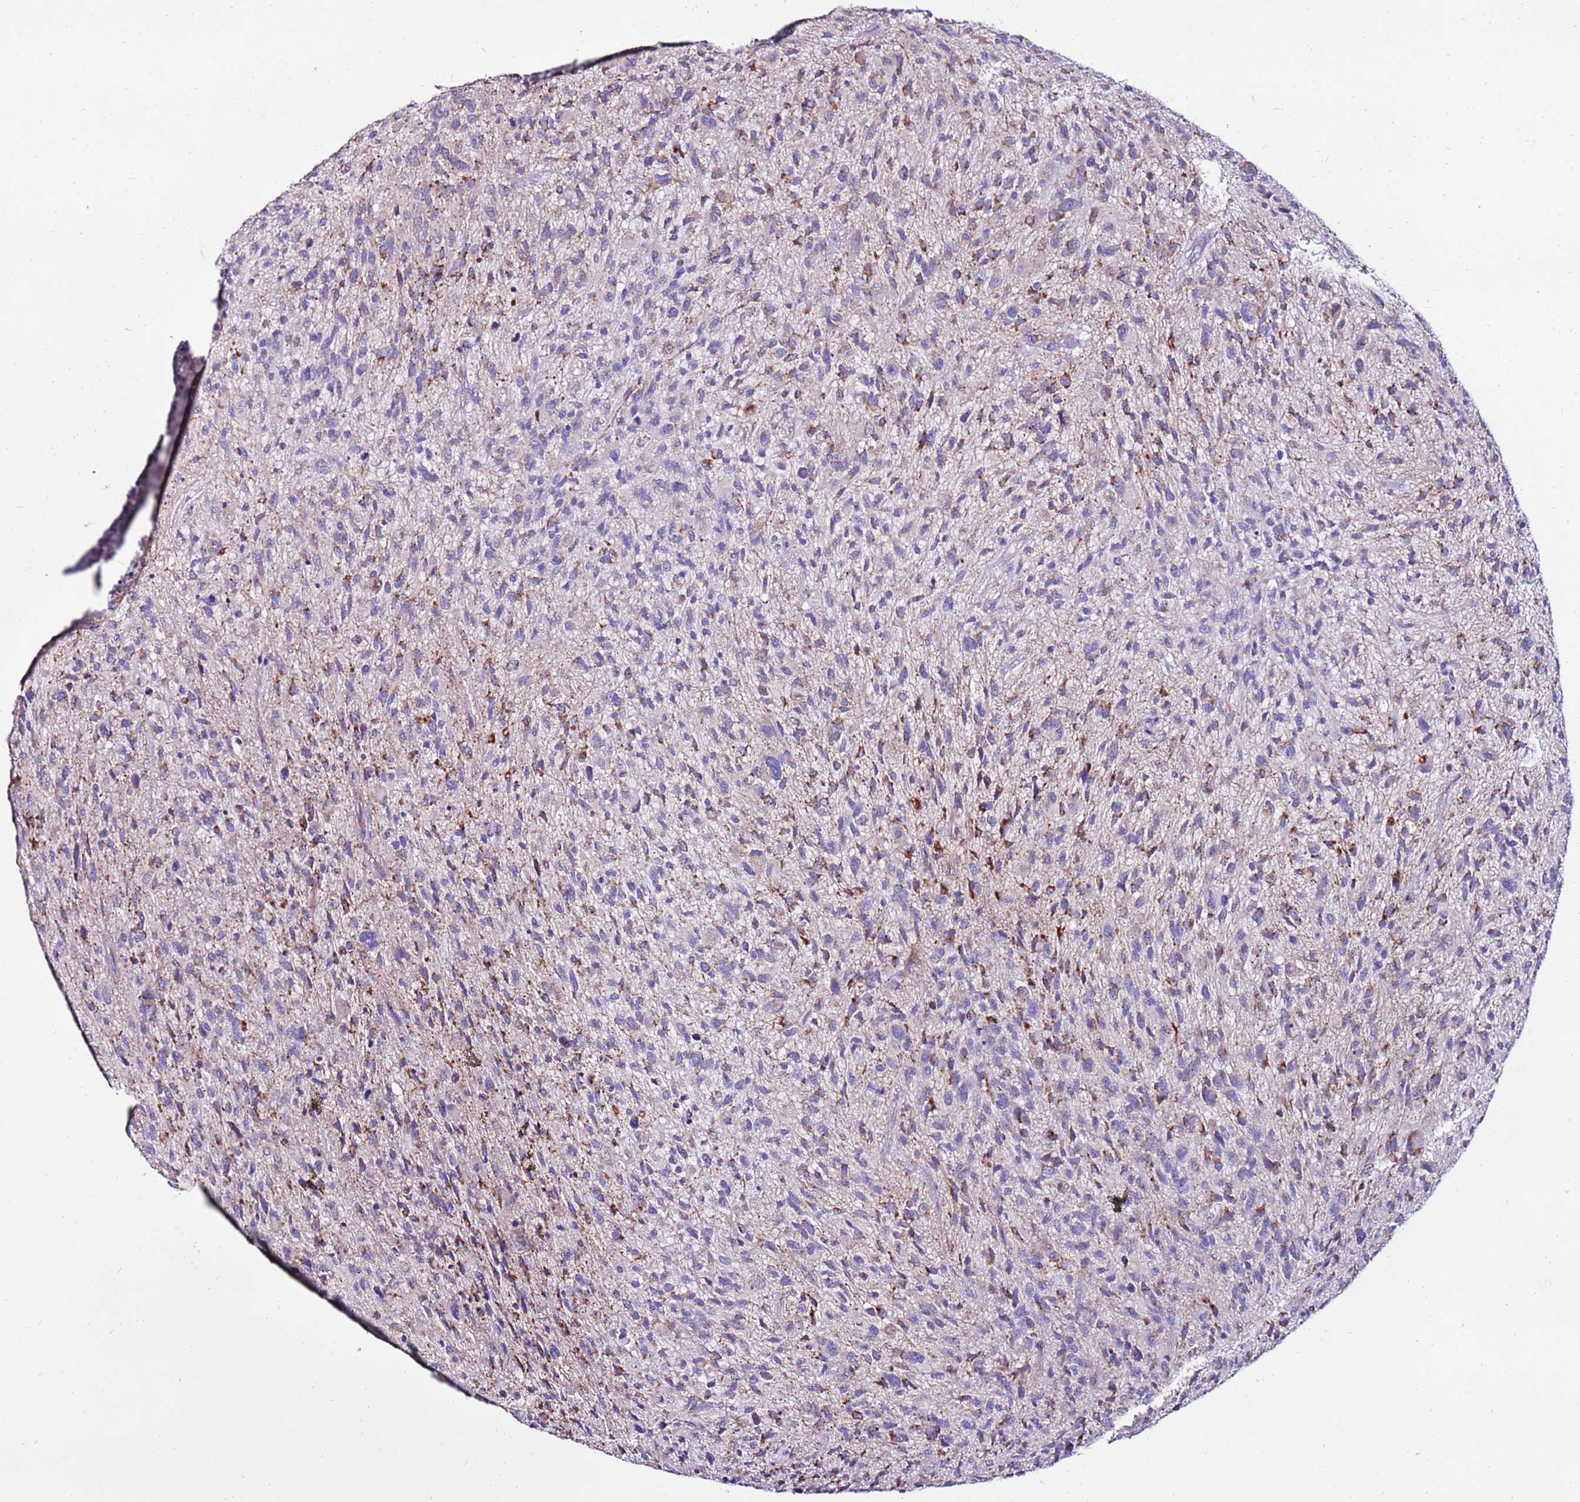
{"staining": {"intensity": "moderate", "quantity": "25%-75%", "location": "cytoplasmic/membranous"}, "tissue": "glioma", "cell_type": "Tumor cells", "image_type": "cancer", "snomed": [{"axis": "morphology", "description": "Glioma, malignant, High grade"}, {"axis": "topography", "description": "Brain"}], "caption": "High-magnification brightfield microscopy of glioma stained with DAB (brown) and counterstained with hematoxylin (blue). tumor cells exhibit moderate cytoplasmic/membranous staining is seen in approximately25%-75% of cells.", "gene": "TMEM106C", "patient": {"sex": "male", "age": 47}}